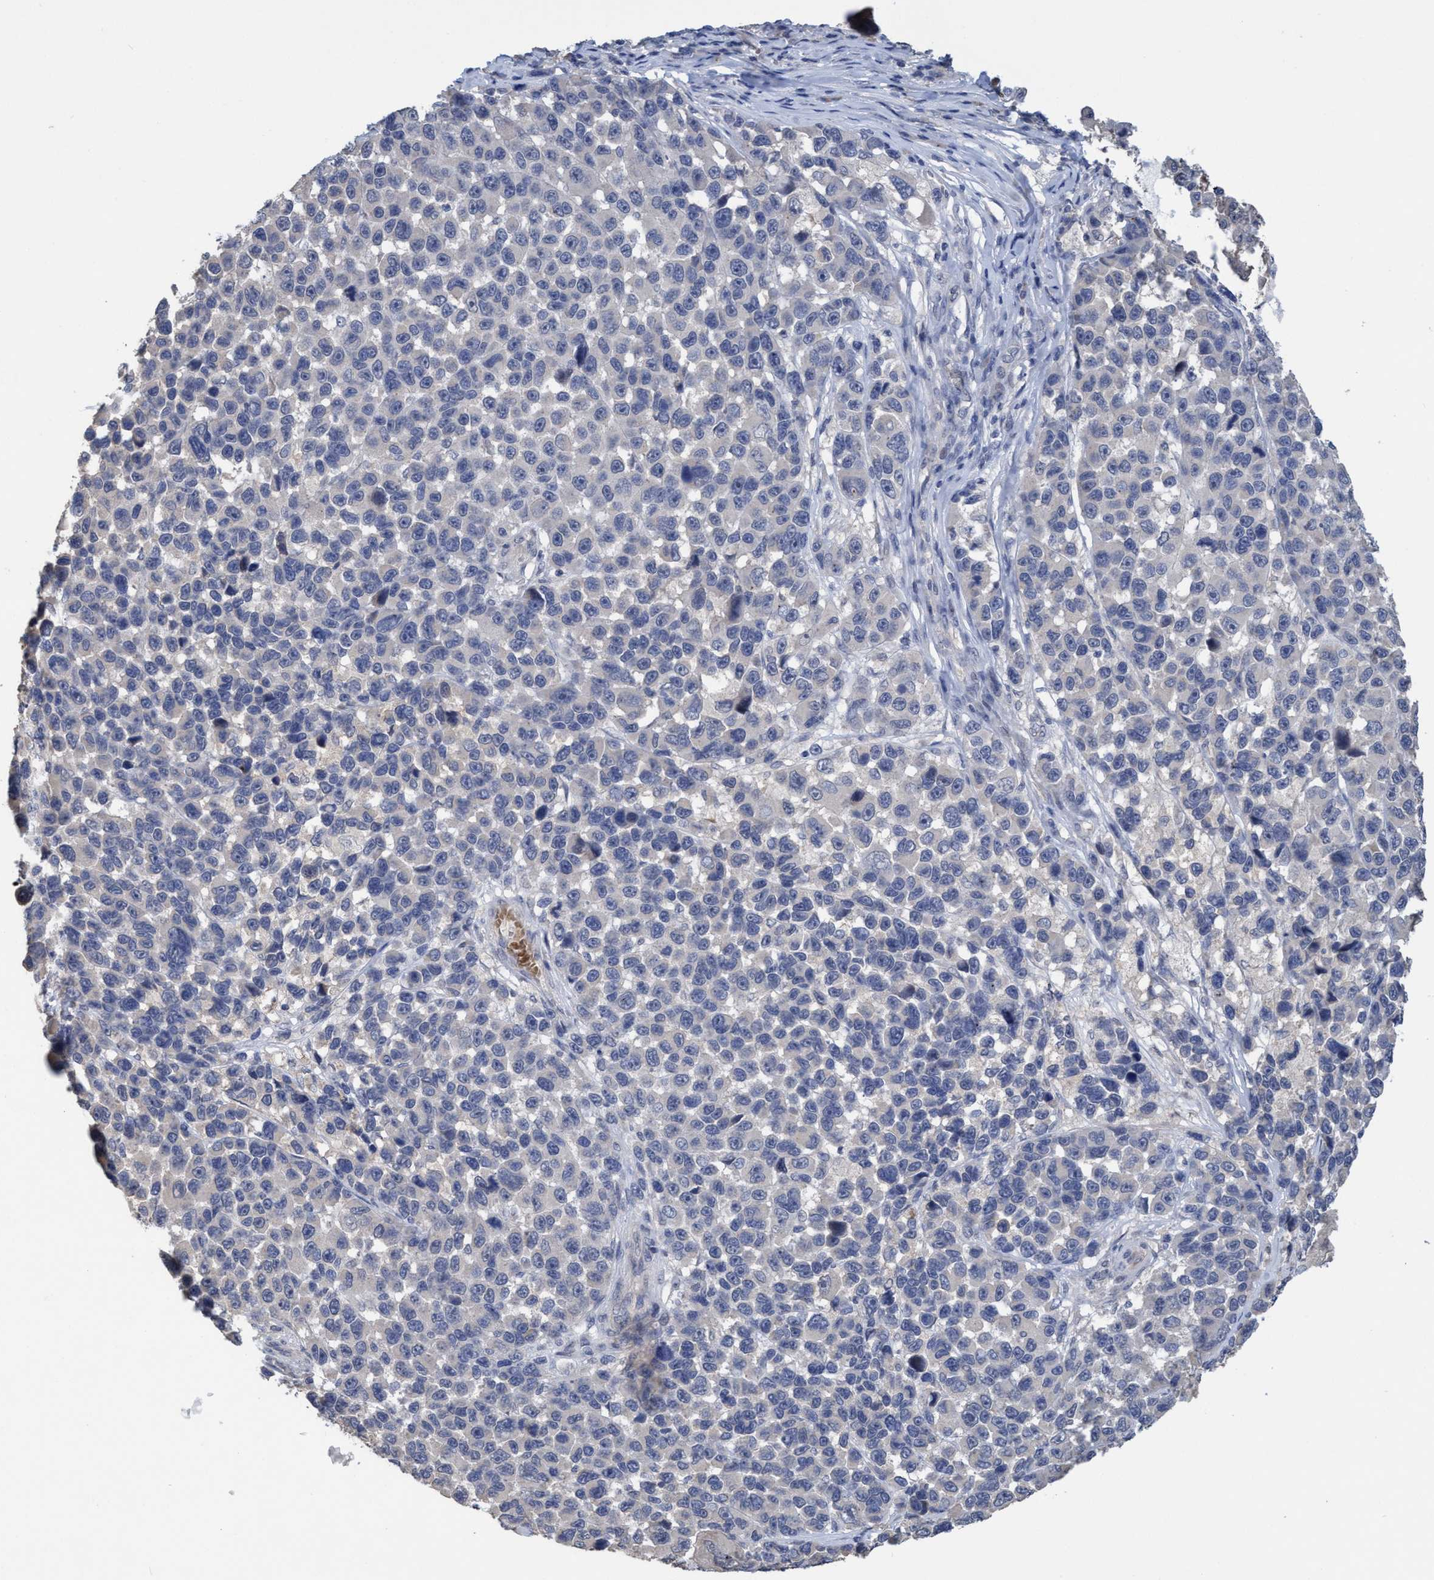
{"staining": {"intensity": "negative", "quantity": "none", "location": "none"}, "tissue": "melanoma", "cell_type": "Tumor cells", "image_type": "cancer", "snomed": [{"axis": "morphology", "description": "Malignant melanoma, NOS"}, {"axis": "topography", "description": "Skin"}], "caption": "Immunohistochemistry (IHC) micrograph of human malignant melanoma stained for a protein (brown), which displays no staining in tumor cells. (DAB (3,3'-diaminobenzidine) immunohistochemistry visualized using brightfield microscopy, high magnification).", "gene": "SEMA4D", "patient": {"sex": "male", "age": 53}}